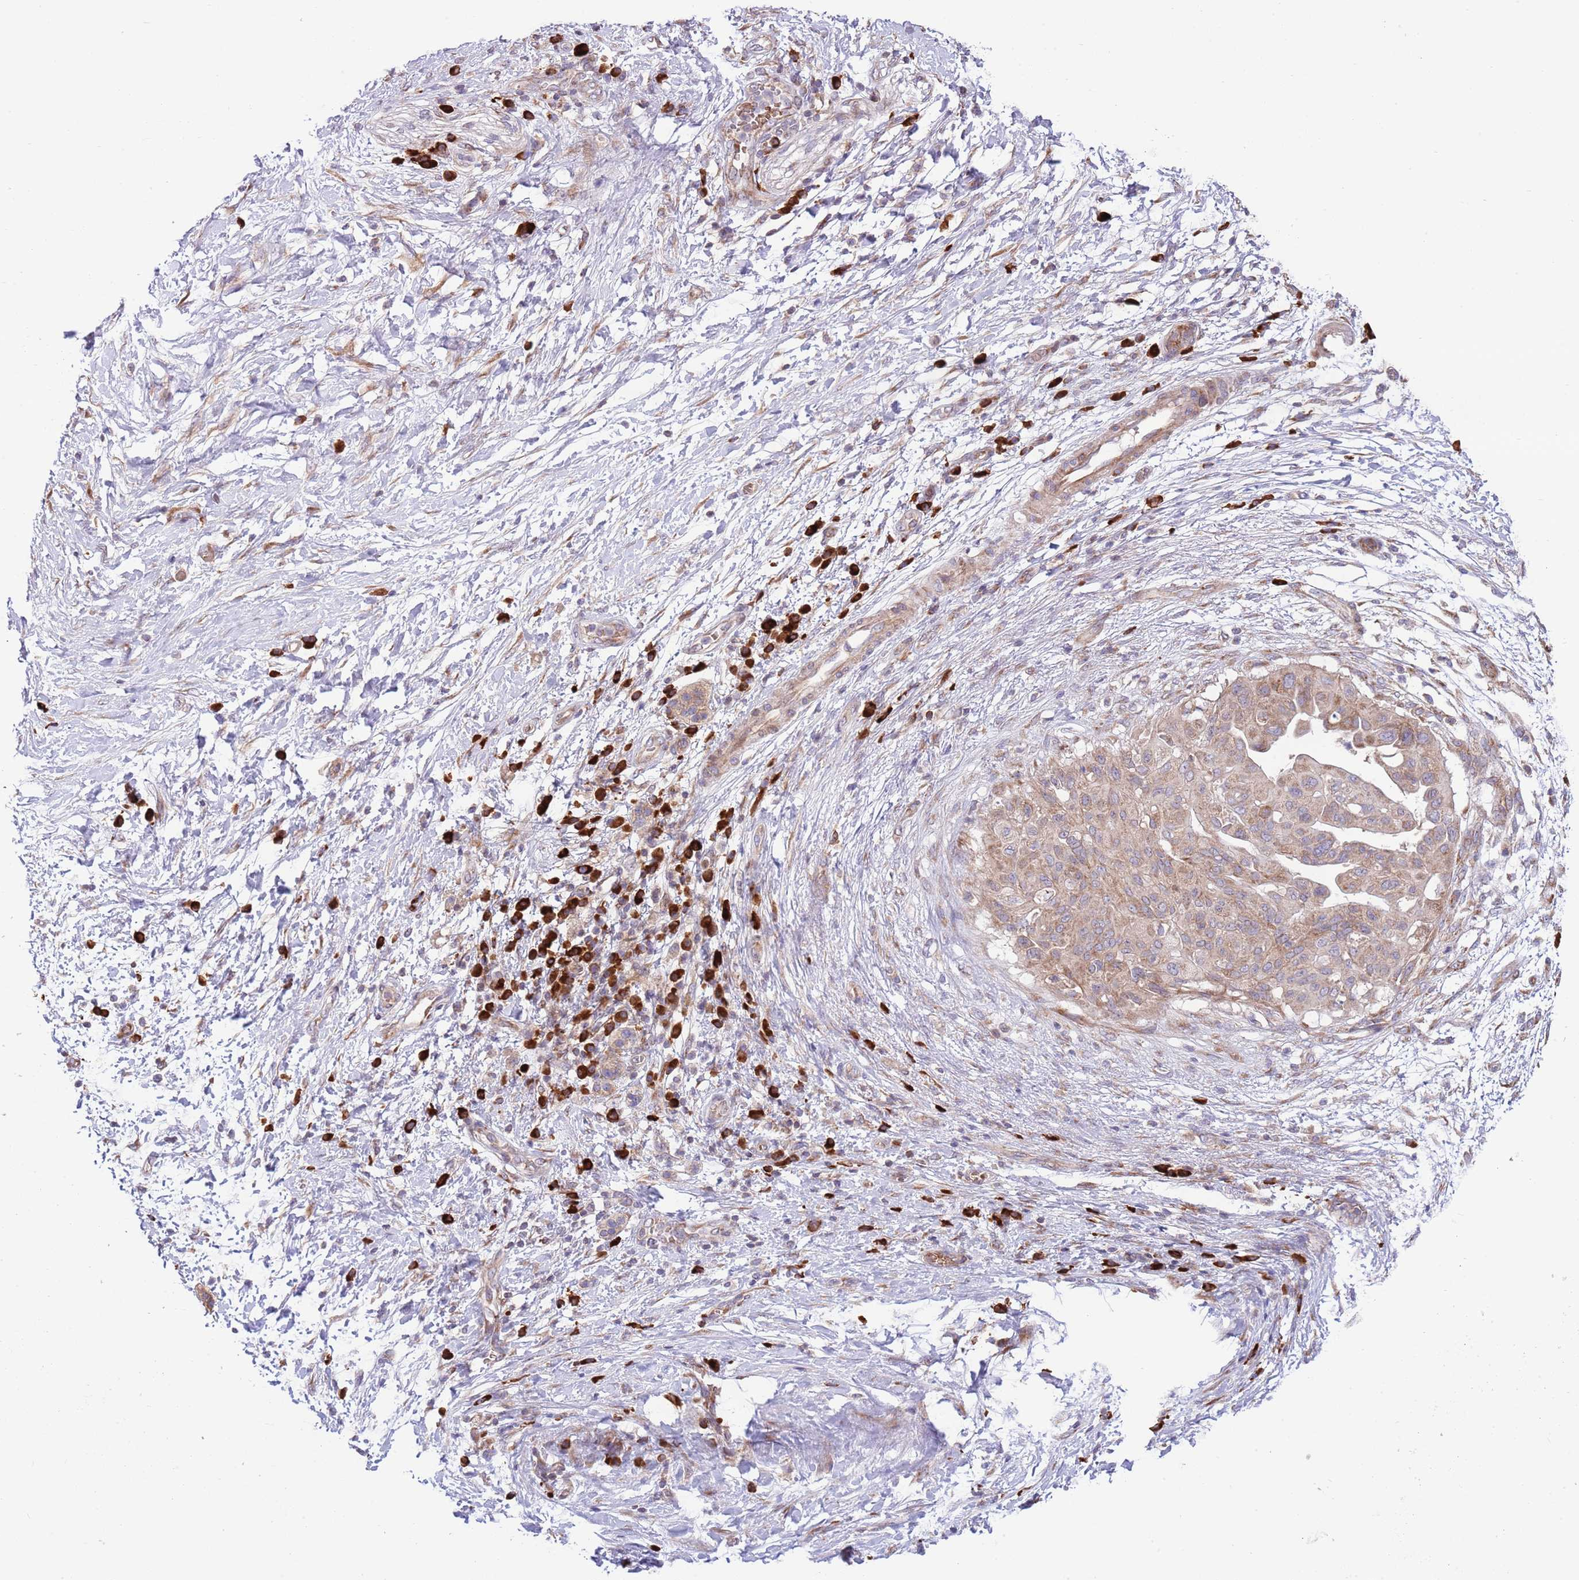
{"staining": {"intensity": "weak", "quantity": ">75%", "location": "cytoplasmic/membranous"}, "tissue": "pancreatic cancer", "cell_type": "Tumor cells", "image_type": "cancer", "snomed": [{"axis": "morphology", "description": "Adenocarcinoma, NOS"}, {"axis": "topography", "description": "Pancreas"}], "caption": "Protein expression analysis of human pancreatic adenocarcinoma reveals weak cytoplasmic/membranous positivity in approximately >75% of tumor cells.", "gene": "DAND5", "patient": {"sex": "male", "age": 68}}